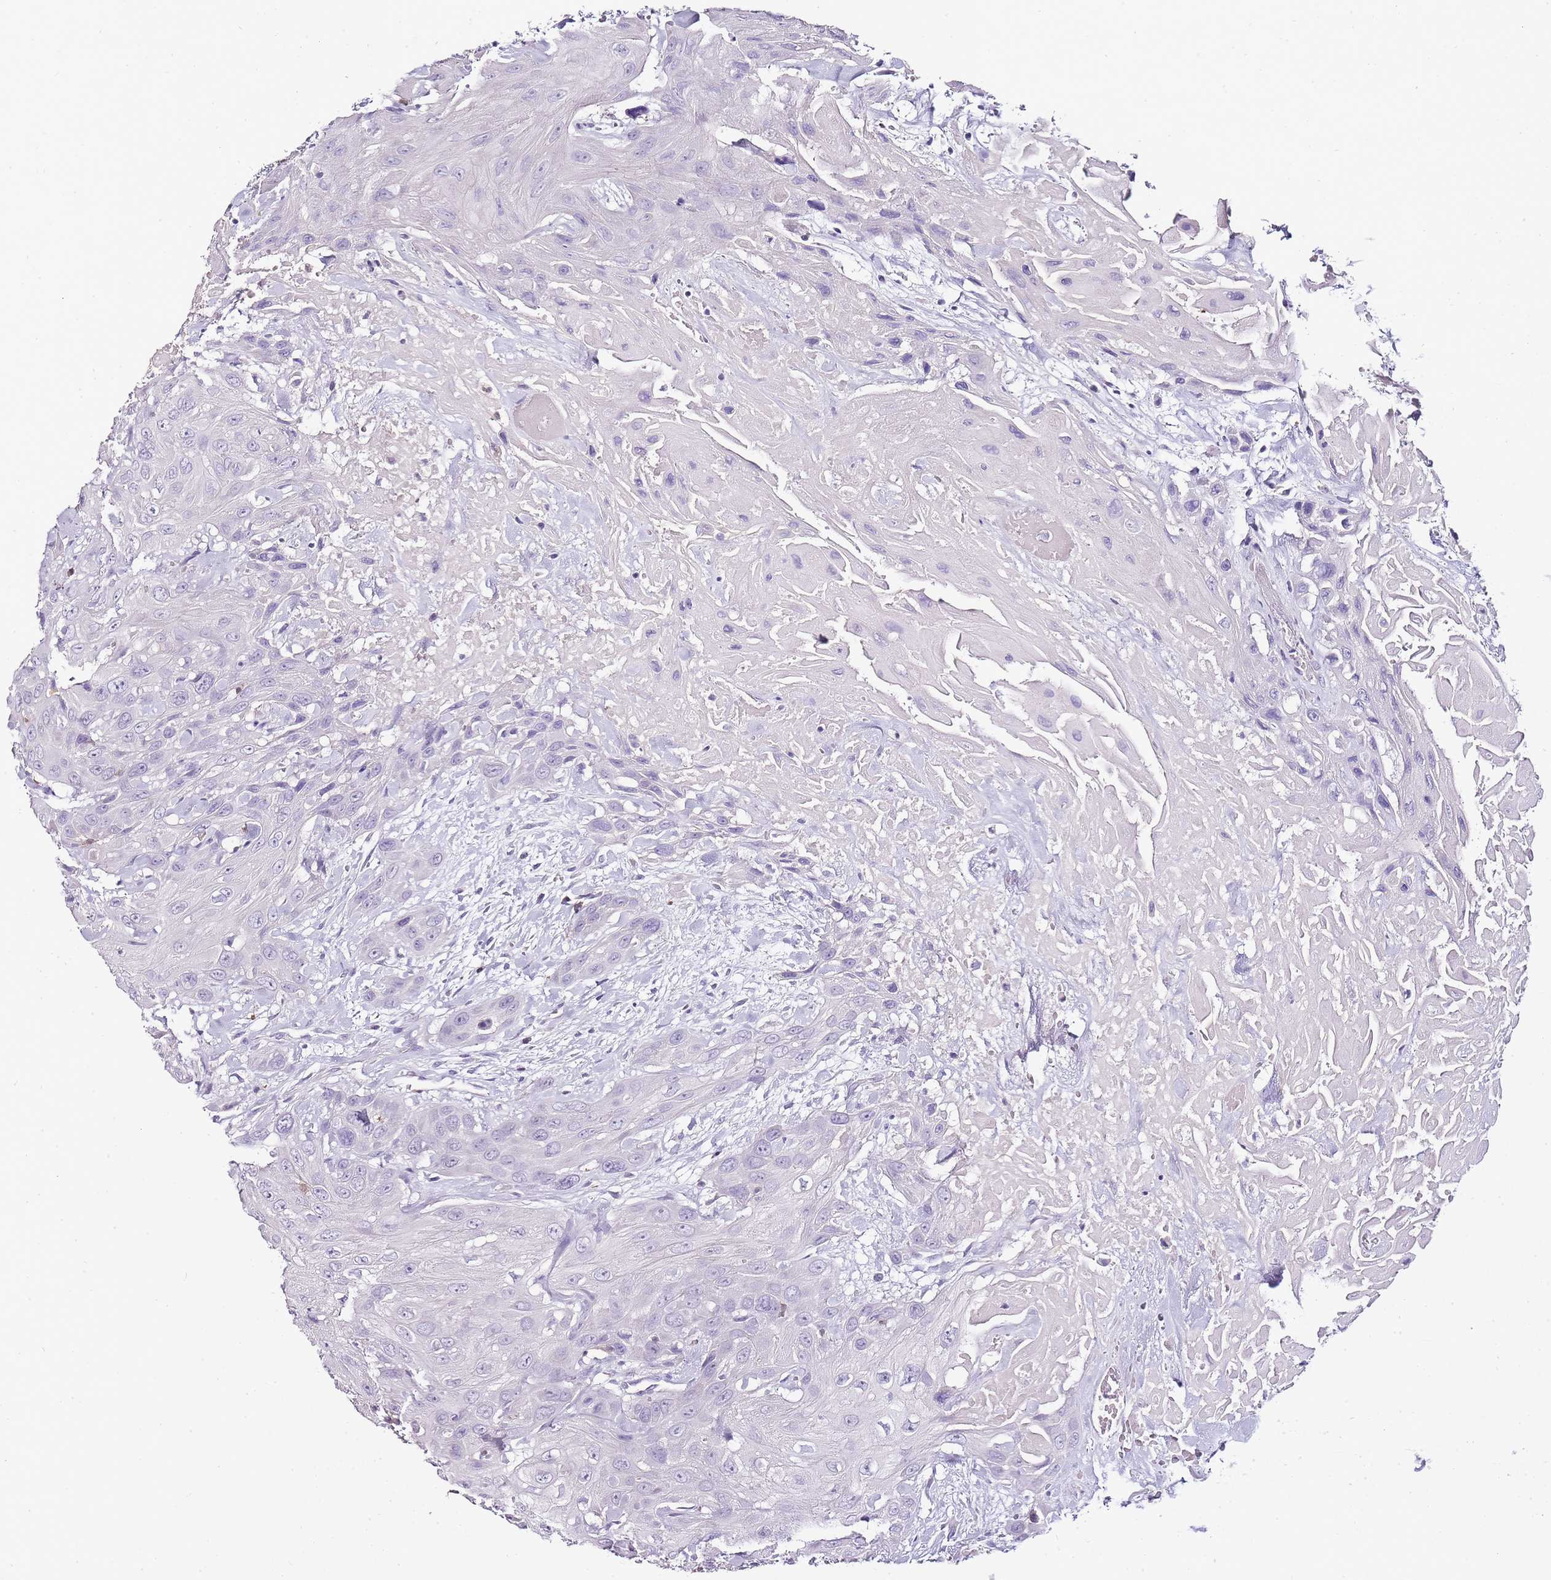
{"staining": {"intensity": "negative", "quantity": "none", "location": "none"}, "tissue": "head and neck cancer", "cell_type": "Tumor cells", "image_type": "cancer", "snomed": [{"axis": "morphology", "description": "Squamous cell carcinoma, NOS"}, {"axis": "topography", "description": "Head-Neck"}], "caption": "High magnification brightfield microscopy of squamous cell carcinoma (head and neck) stained with DAB (brown) and counterstained with hematoxylin (blue): tumor cells show no significant staining.", "gene": "ZBP1", "patient": {"sex": "male", "age": 81}}